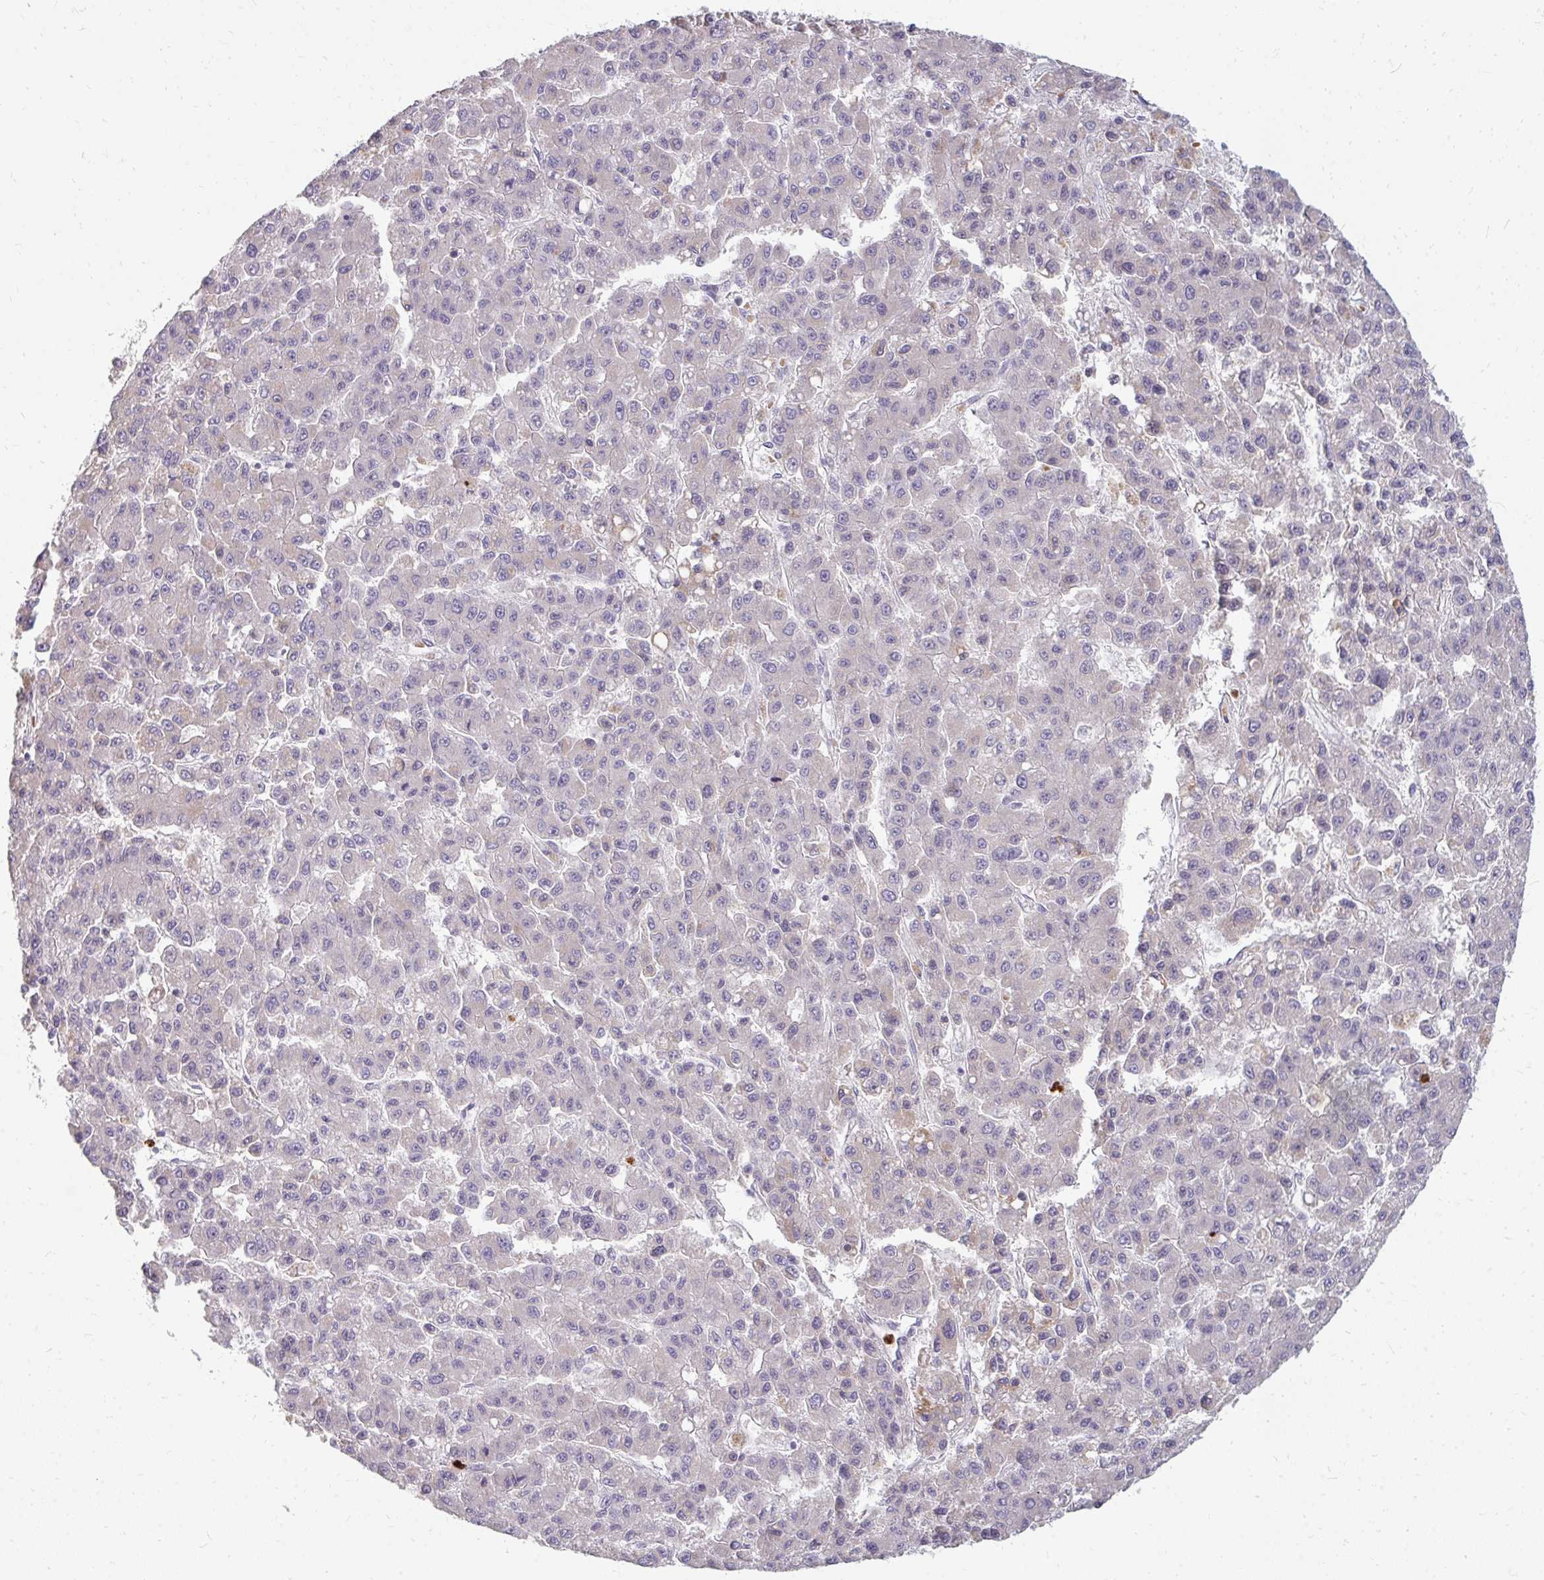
{"staining": {"intensity": "negative", "quantity": "none", "location": "none"}, "tissue": "liver cancer", "cell_type": "Tumor cells", "image_type": "cancer", "snomed": [{"axis": "morphology", "description": "Carcinoma, Hepatocellular, NOS"}, {"axis": "topography", "description": "Liver"}], "caption": "Immunohistochemical staining of hepatocellular carcinoma (liver) exhibits no significant staining in tumor cells.", "gene": "RAB33A", "patient": {"sex": "male", "age": 70}}